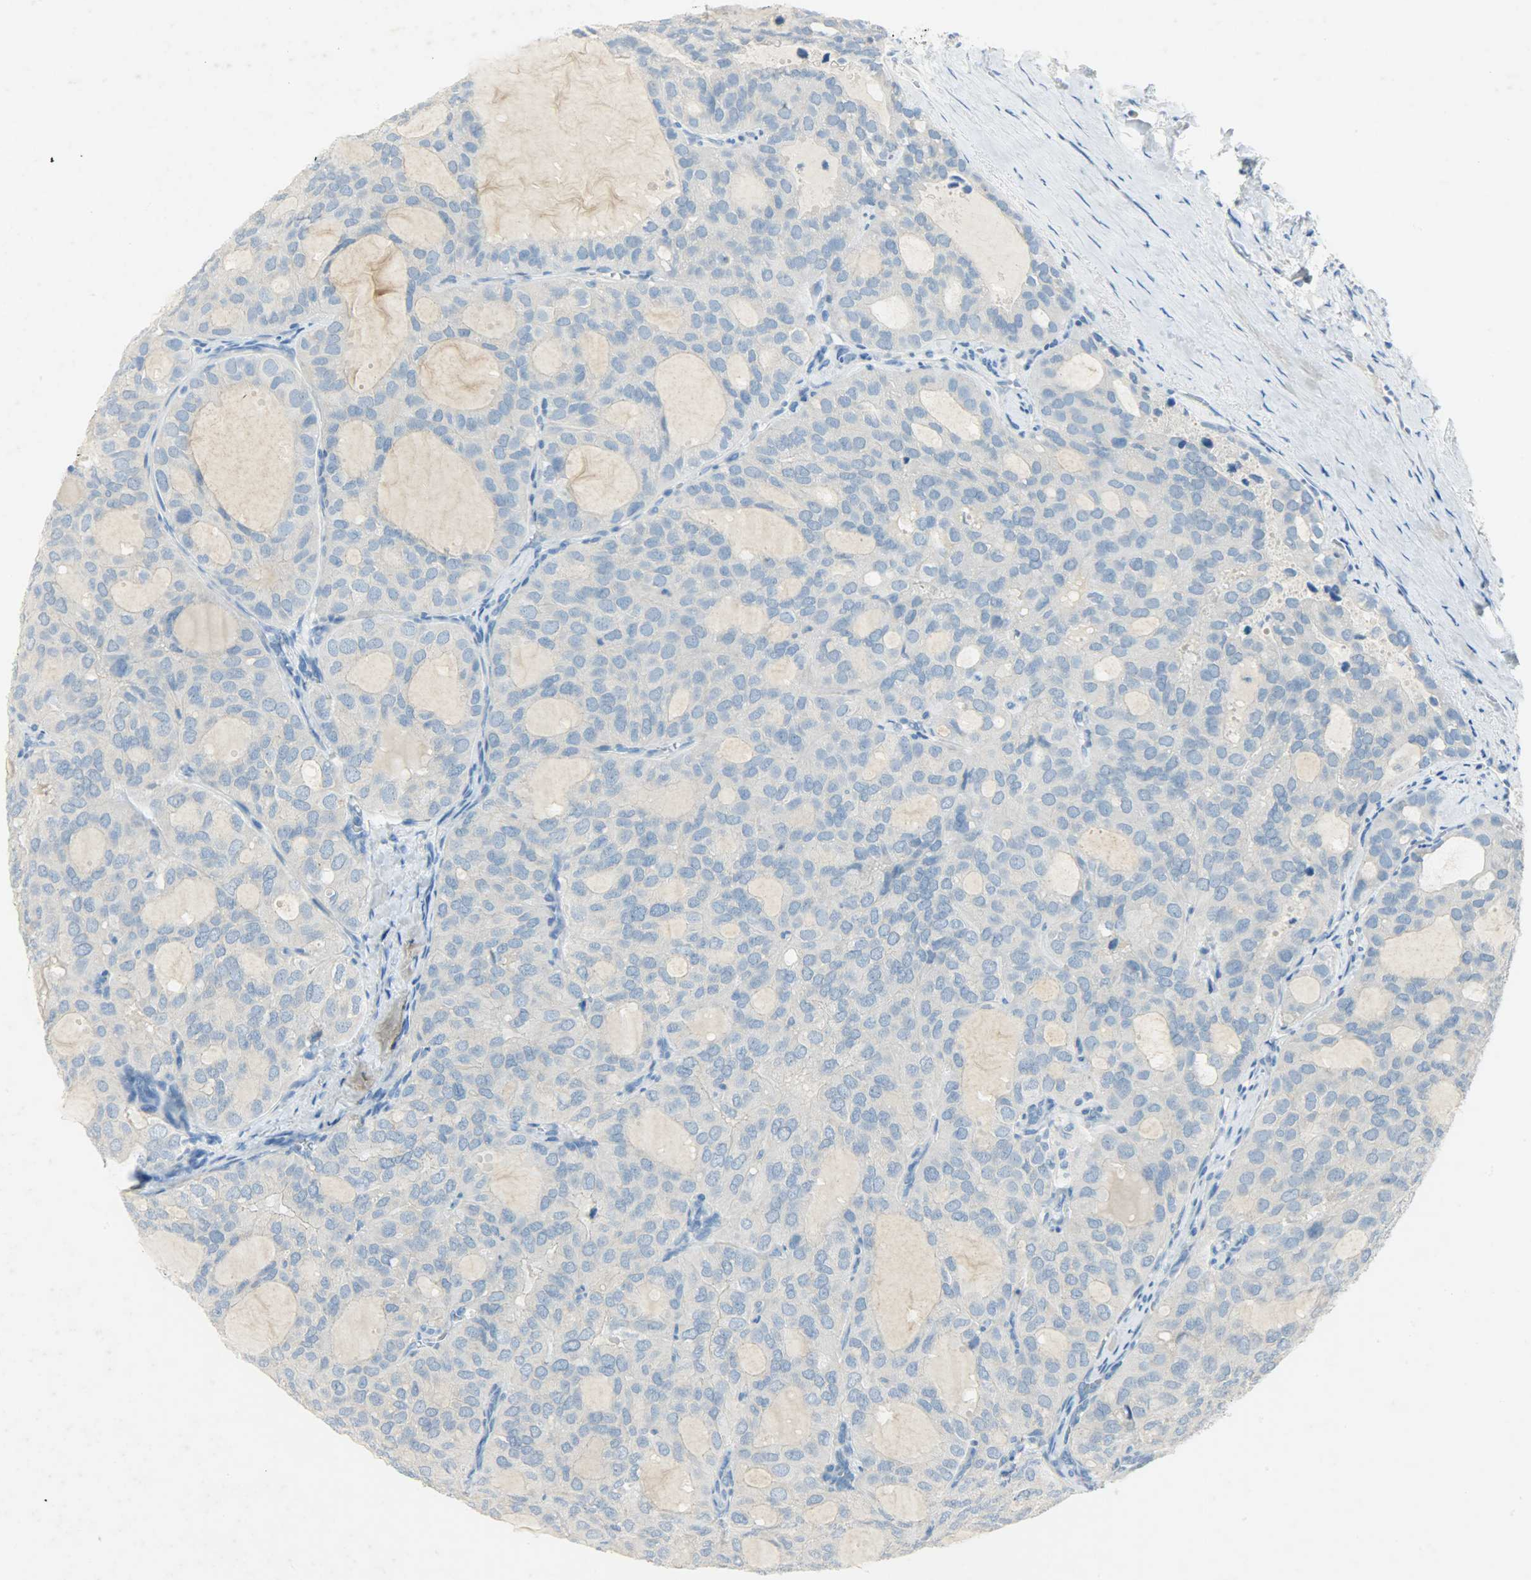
{"staining": {"intensity": "weak", "quantity": ">75%", "location": "cytoplasmic/membranous"}, "tissue": "thyroid cancer", "cell_type": "Tumor cells", "image_type": "cancer", "snomed": [{"axis": "morphology", "description": "Follicular adenoma carcinoma, NOS"}, {"axis": "topography", "description": "Thyroid gland"}], "caption": "Immunohistochemistry (IHC) of human thyroid cancer shows low levels of weak cytoplasmic/membranous staining in about >75% of tumor cells.", "gene": "PROM1", "patient": {"sex": "male", "age": 75}}